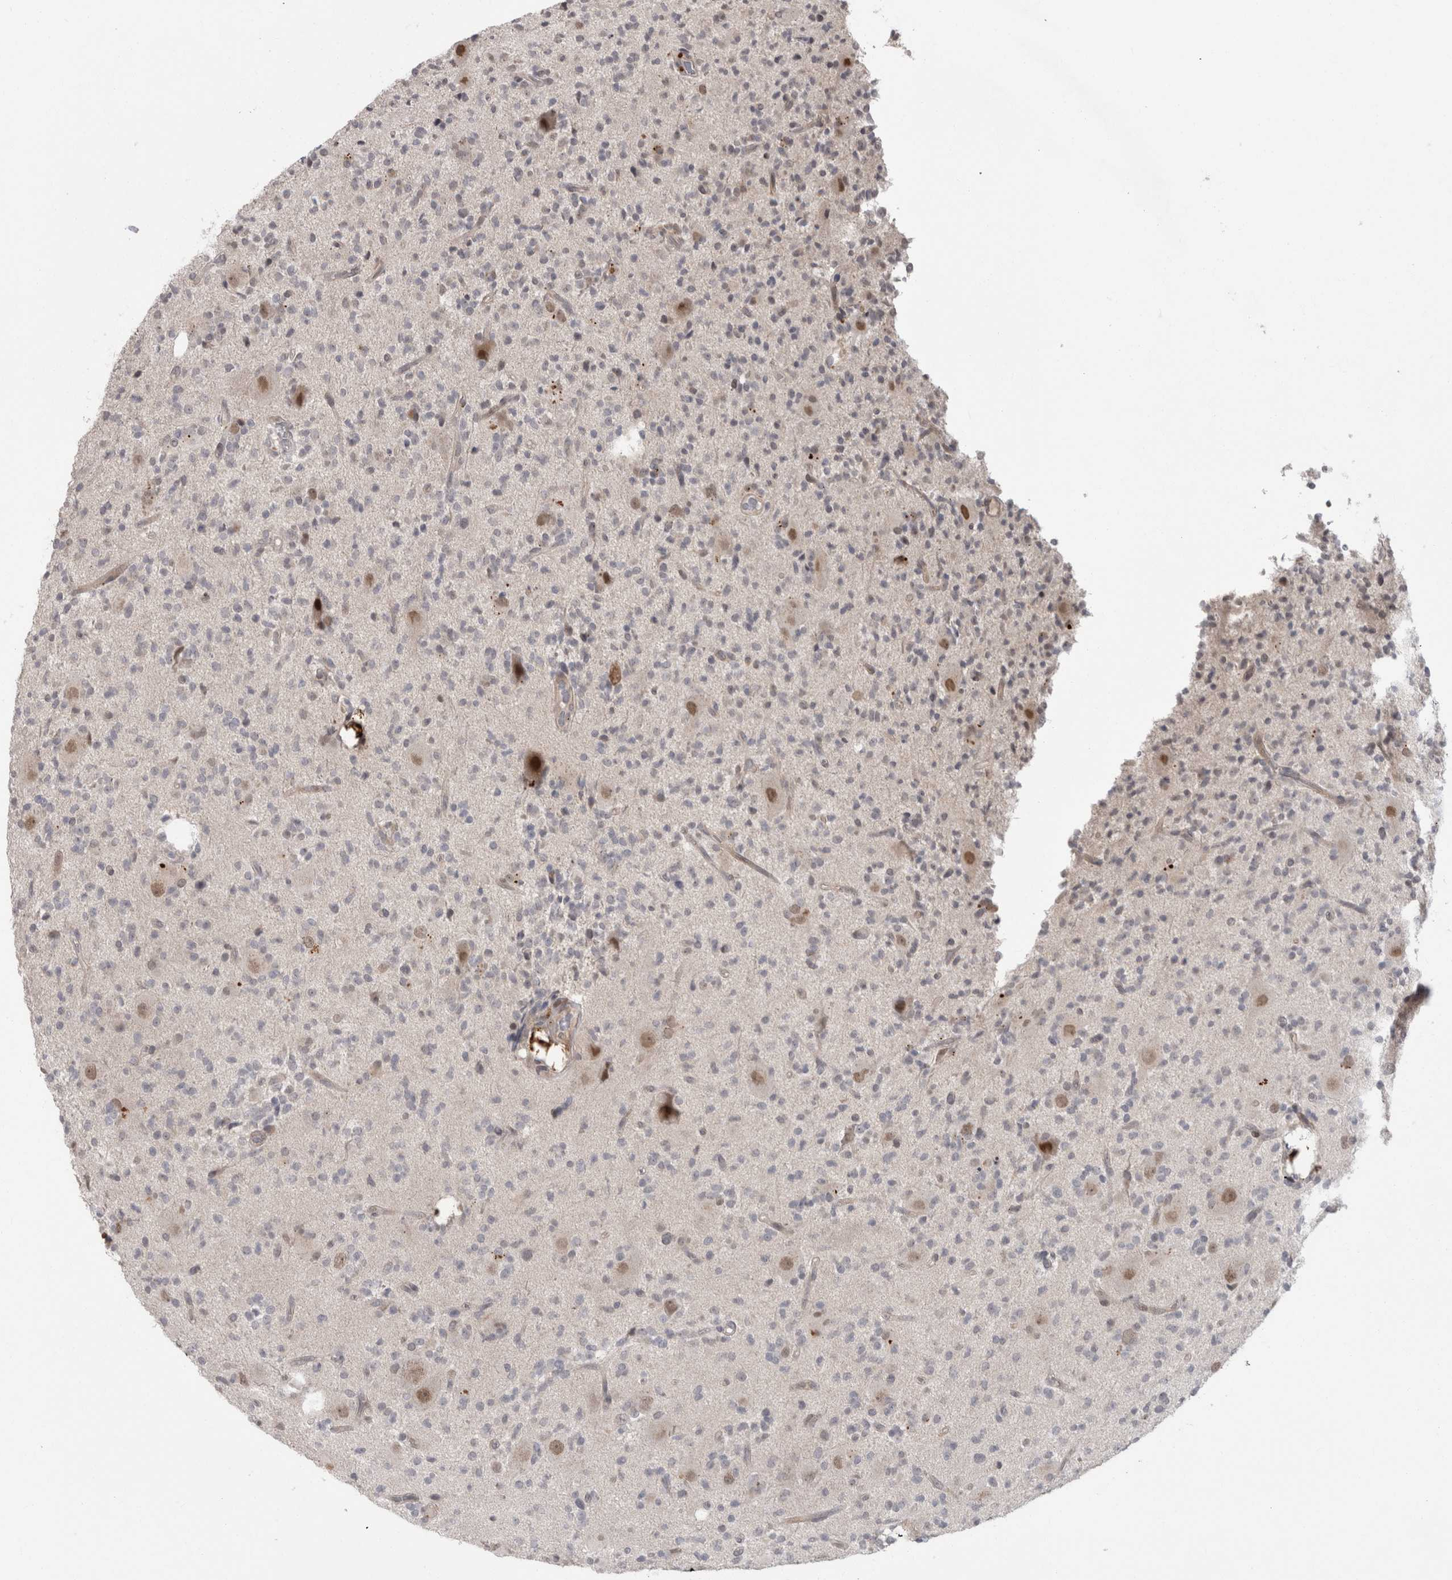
{"staining": {"intensity": "negative", "quantity": "none", "location": "none"}, "tissue": "glioma", "cell_type": "Tumor cells", "image_type": "cancer", "snomed": [{"axis": "morphology", "description": "Glioma, malignant, High grade"}, {"axis": "topography", "description": "Brain"}], "caption": "Tumor cells are negative for brown protein staining in malignant high-grade glioma.", "gene": "MTBP", "patient": {"sex": "male", "age": 34}}